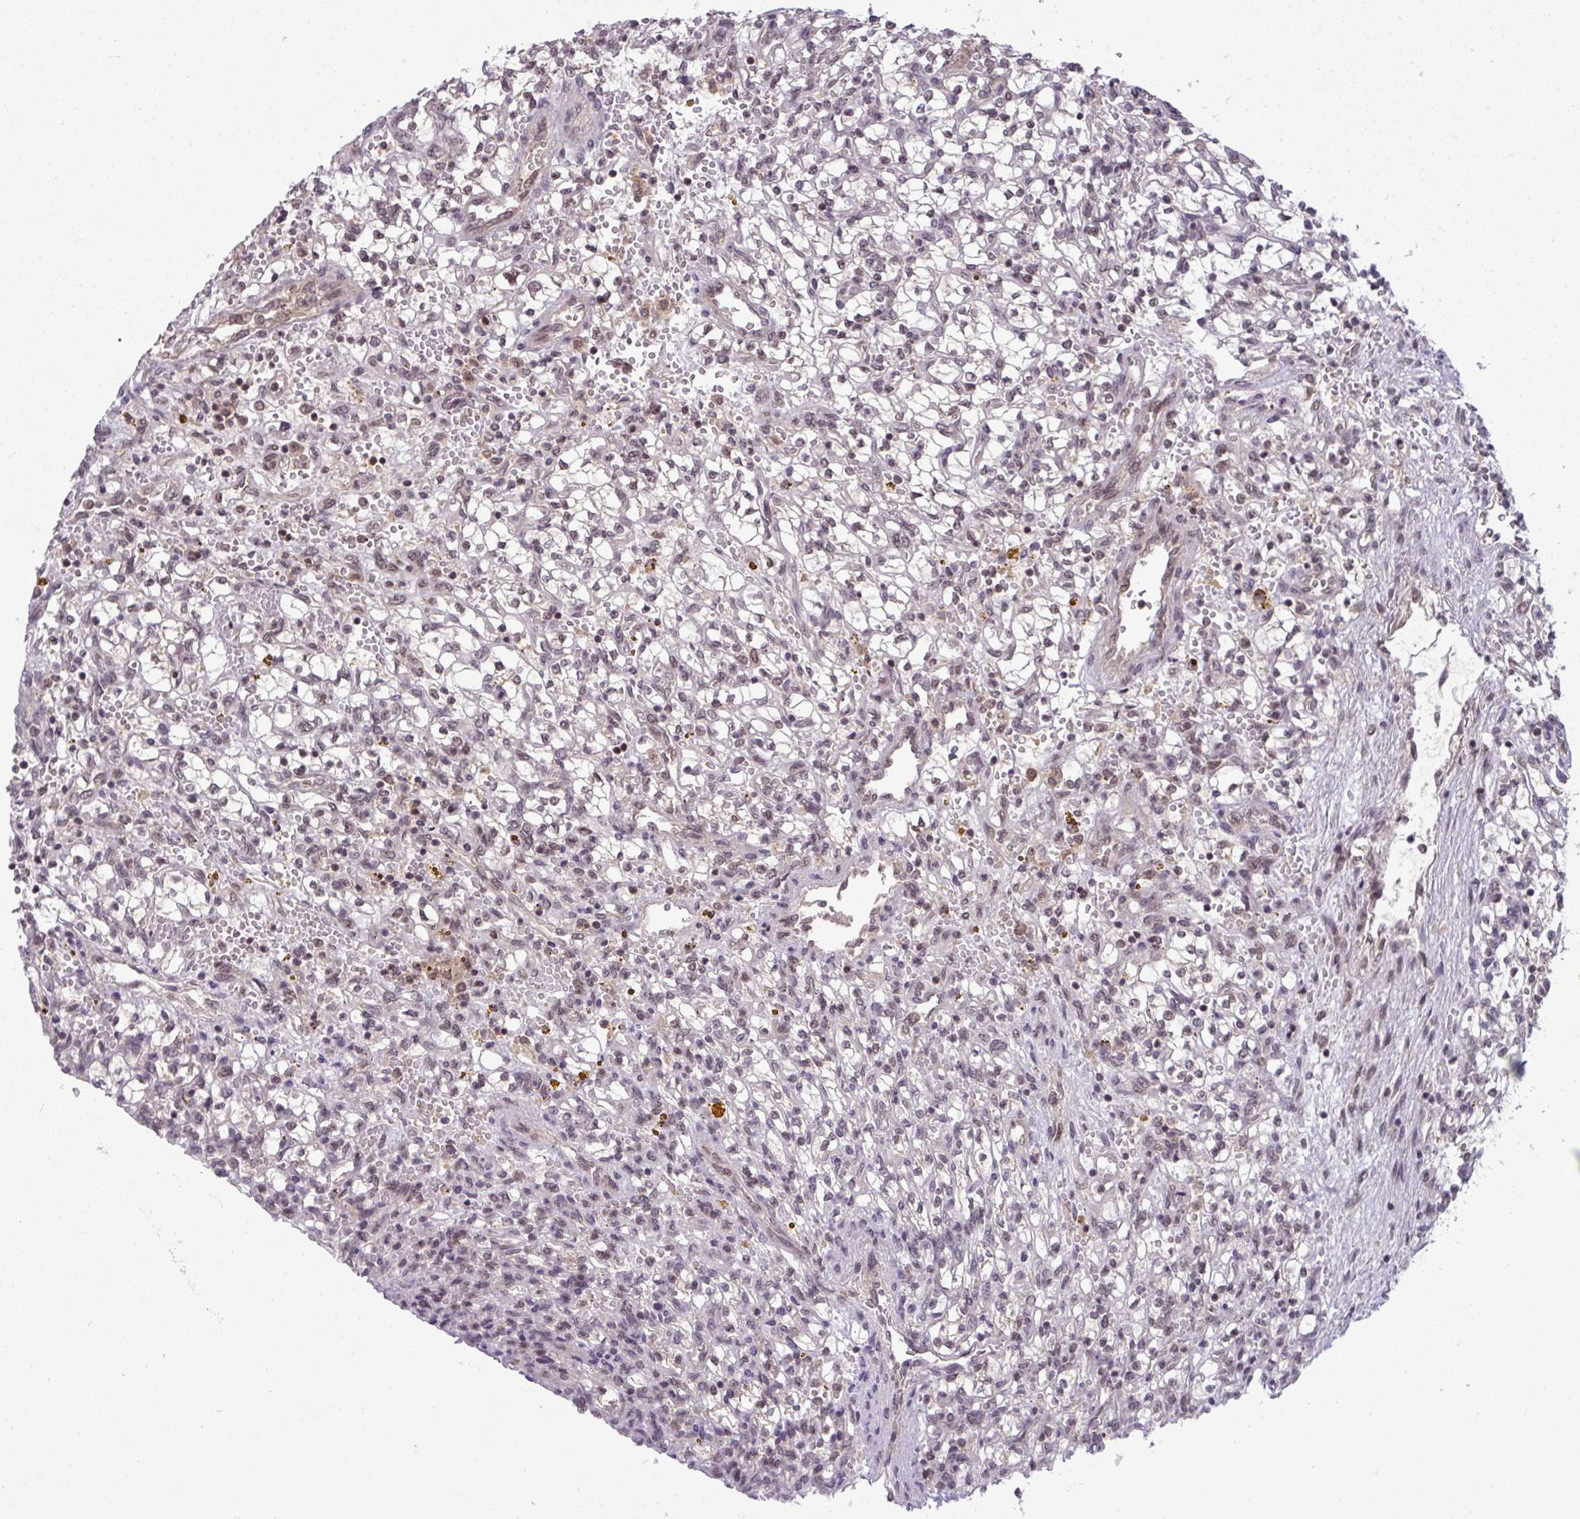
{"staining": {"intensity": "negative", "quantity": "none", "location": "none"}, "tissue": "renal cancer", "cell_type": "Tumor cells", "image_type": "cancer", "snomed": [{"axis": "morphology", "description": "Adenocarcinoma, NOS"}, {"axis": "topography", "description": "Kidney"}], "caption": "This histopathology image is of renal adenocarcinoma stained with immunohistochemistry (IHC) to label a protein in brown with the nuclei are counter-stained blue. There is no positivity in tumor cells.", "gene": "KLF2", "patient": {"sex": "female", "age": 64}}